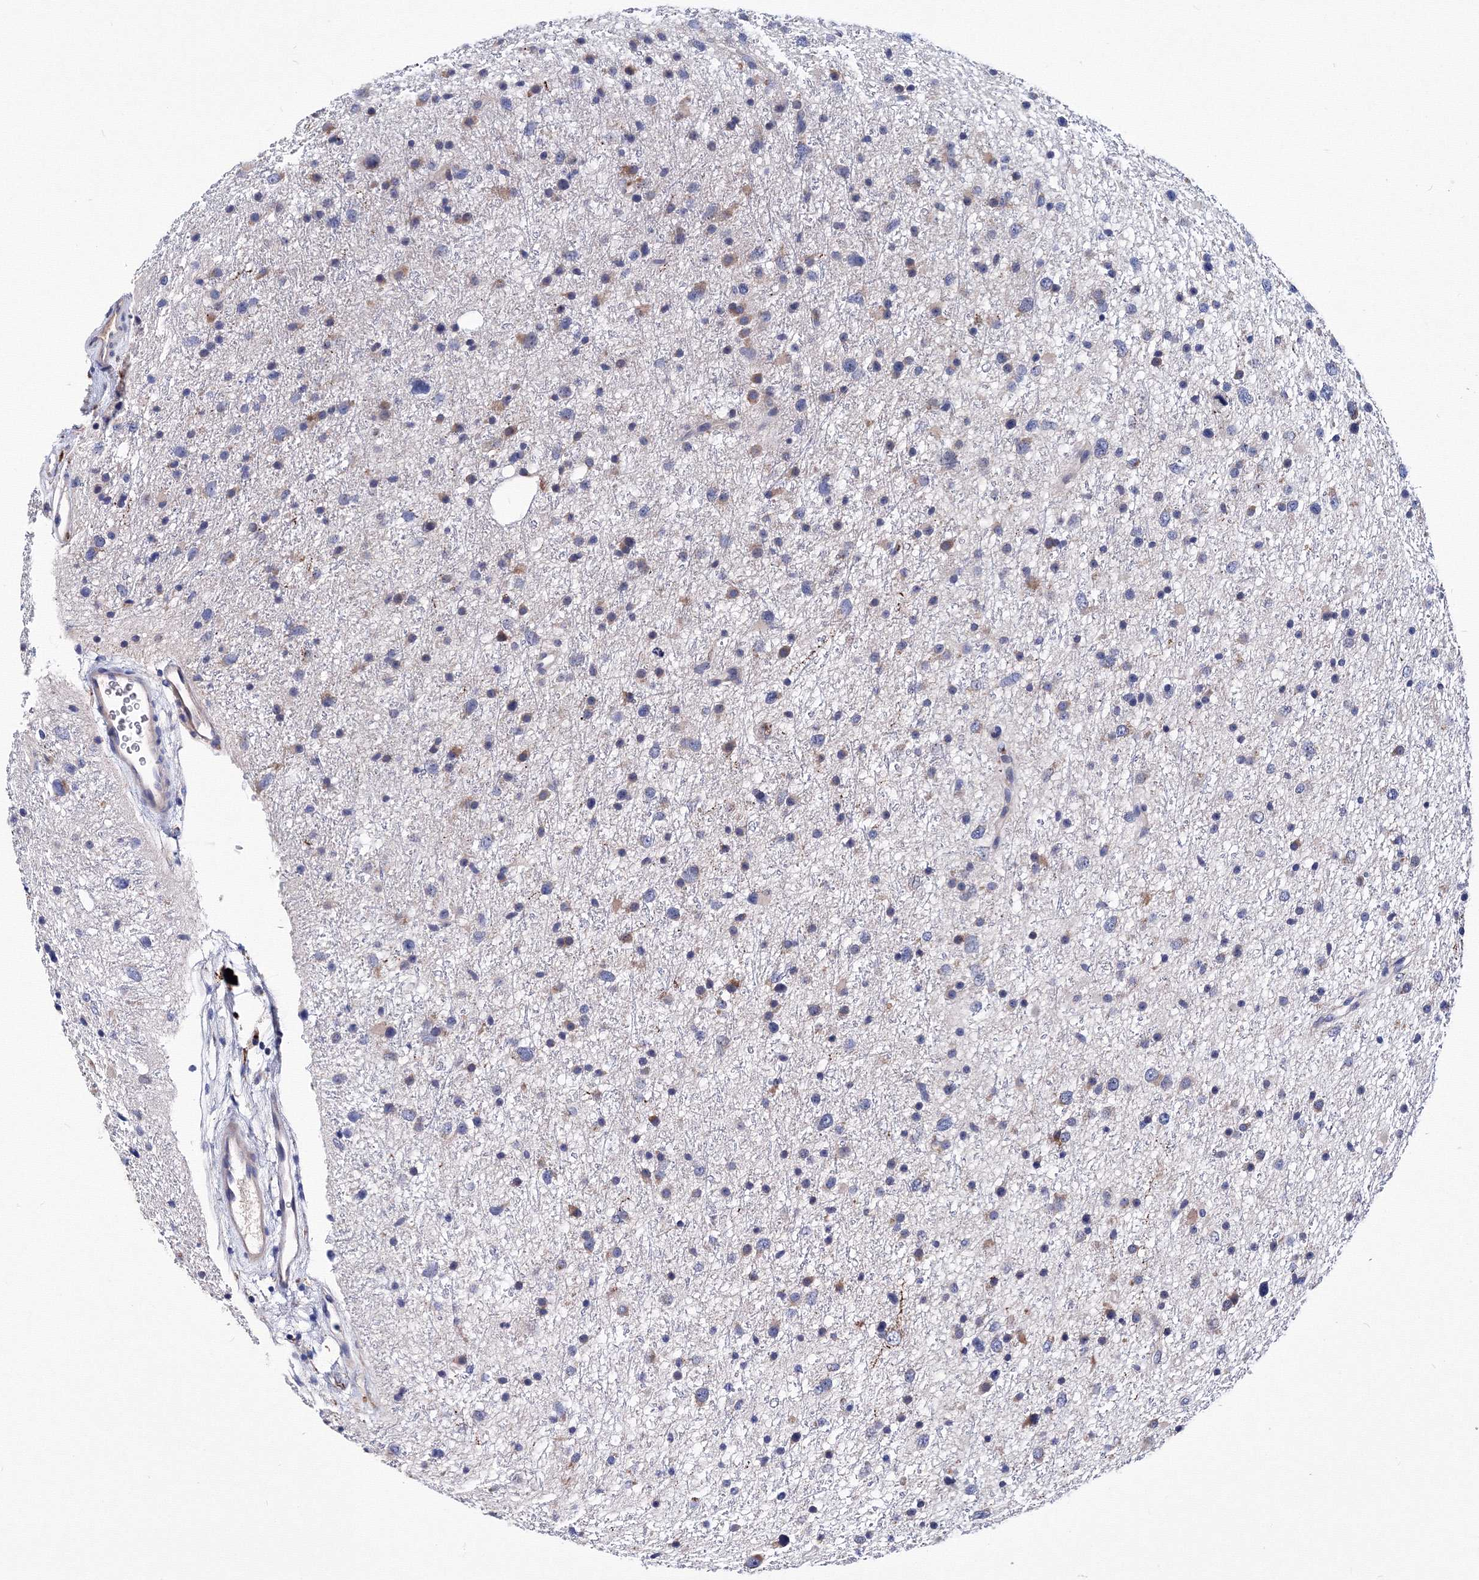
{"staining": {"intensity": "negative", "quantity": "none", "location": "none"}, "tissue": "glioma", "cell_type": "Tumor cells", "image_type": "cancer", "snomed": [{"axis": "morphology", "description": "Glioma, malignant, Low grade"}, {"axis": "topography", "description": "Cerebral cortex"}], "caption": "IHC histopathology image of human glioma stained for a protein (brown), which demonstrates no positivity in tumor cells.", "gene": "TRPM2", "patient": {"sex": "female", "age": 39}}